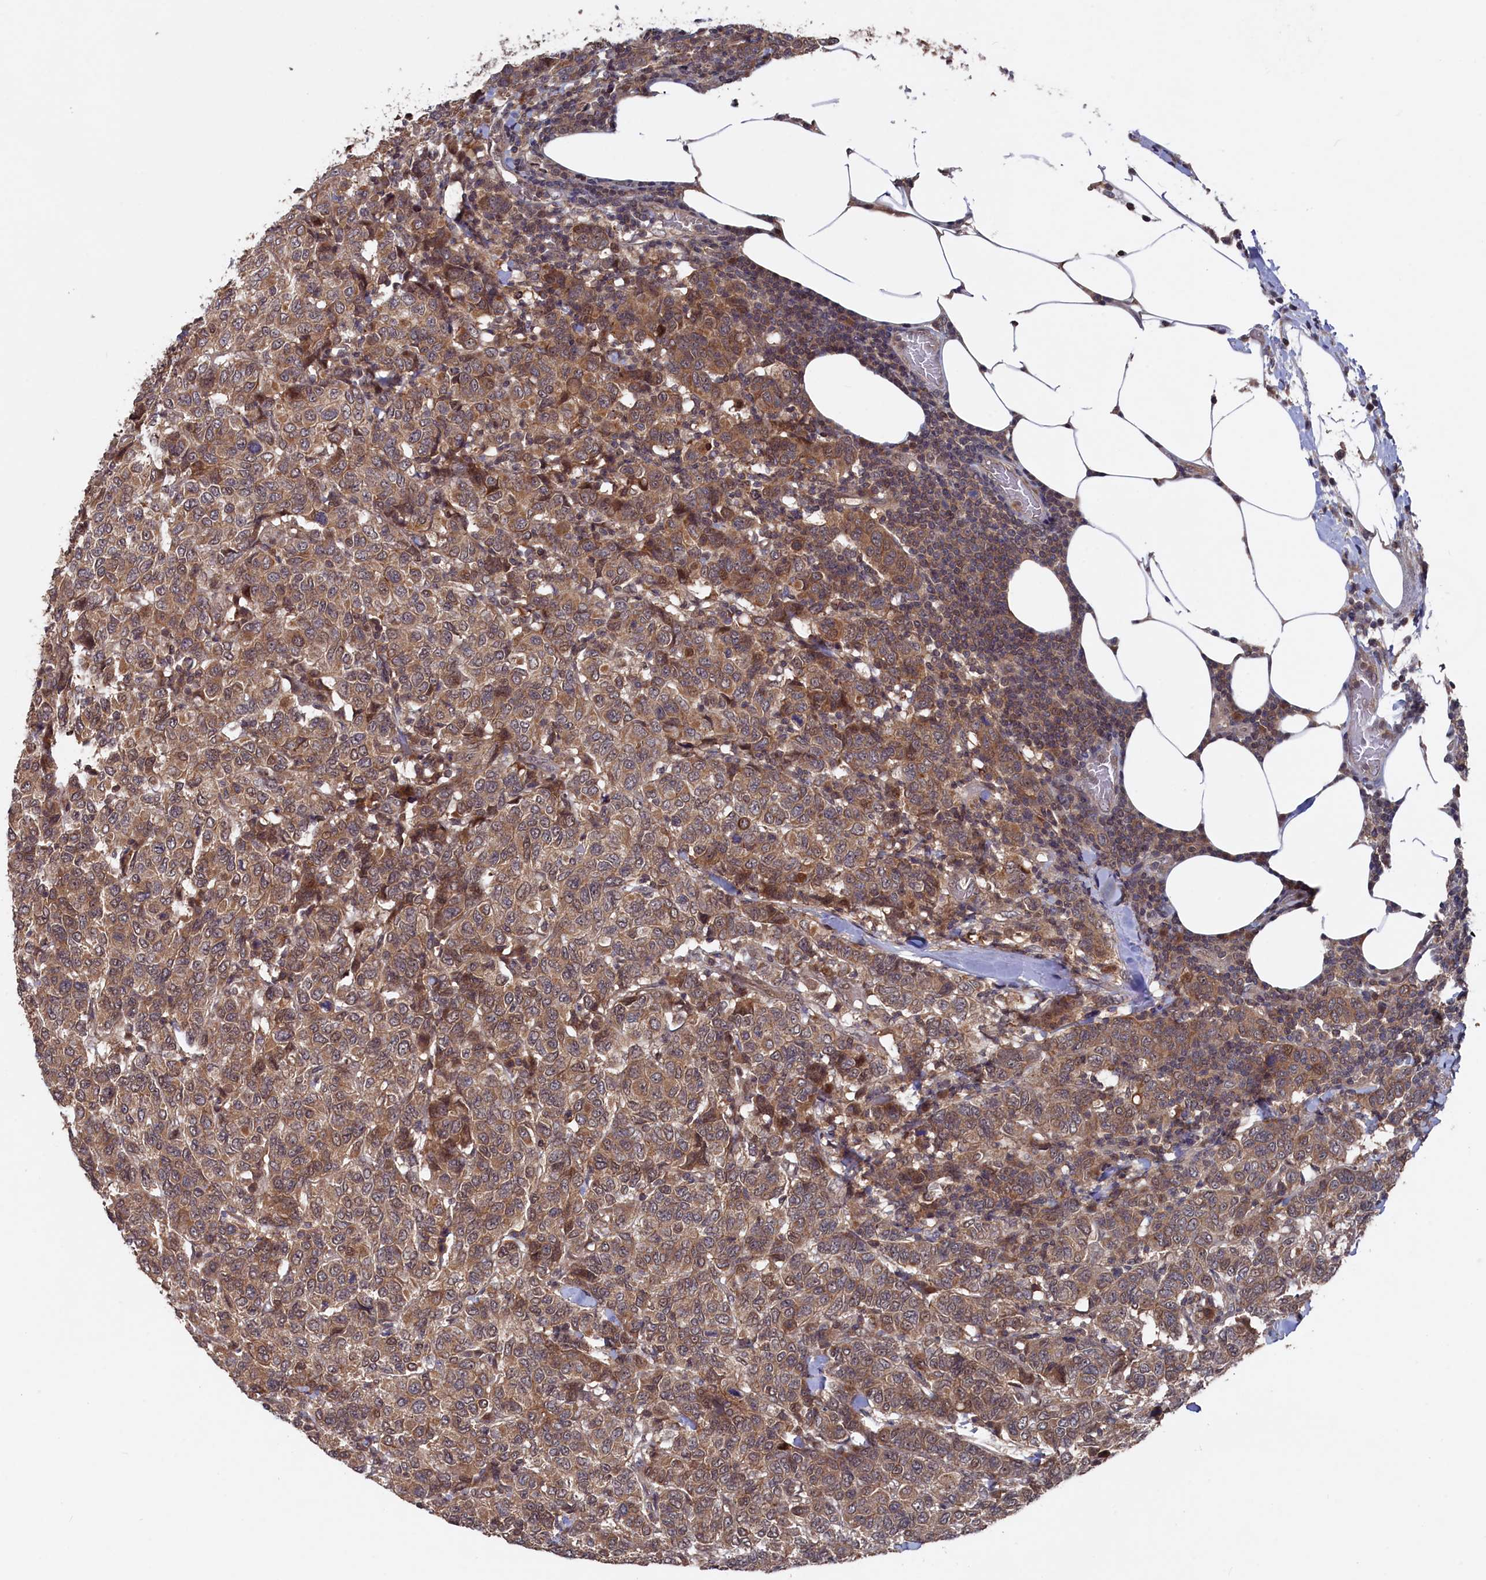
{"staining": {"intensity": "moderate", "quantity": ">75%", "location": "cytoplasmic/membranous"}, "tissue": "breast cancer", "cell_type": "Tumor cells", "image_type": "cancer", "snomed": [{"axis": "morphology", "description": "Duct carcinoma"}, {"axis": "topography", "description": "Breast"}], "caption": "Breast intraductal carcinoma stained for a protein demonstrates moderate cytoplasmic/membranous positivity in tumor cells.", "gene": "TMC5", "patient": {"sex": "female", "age": 55}}